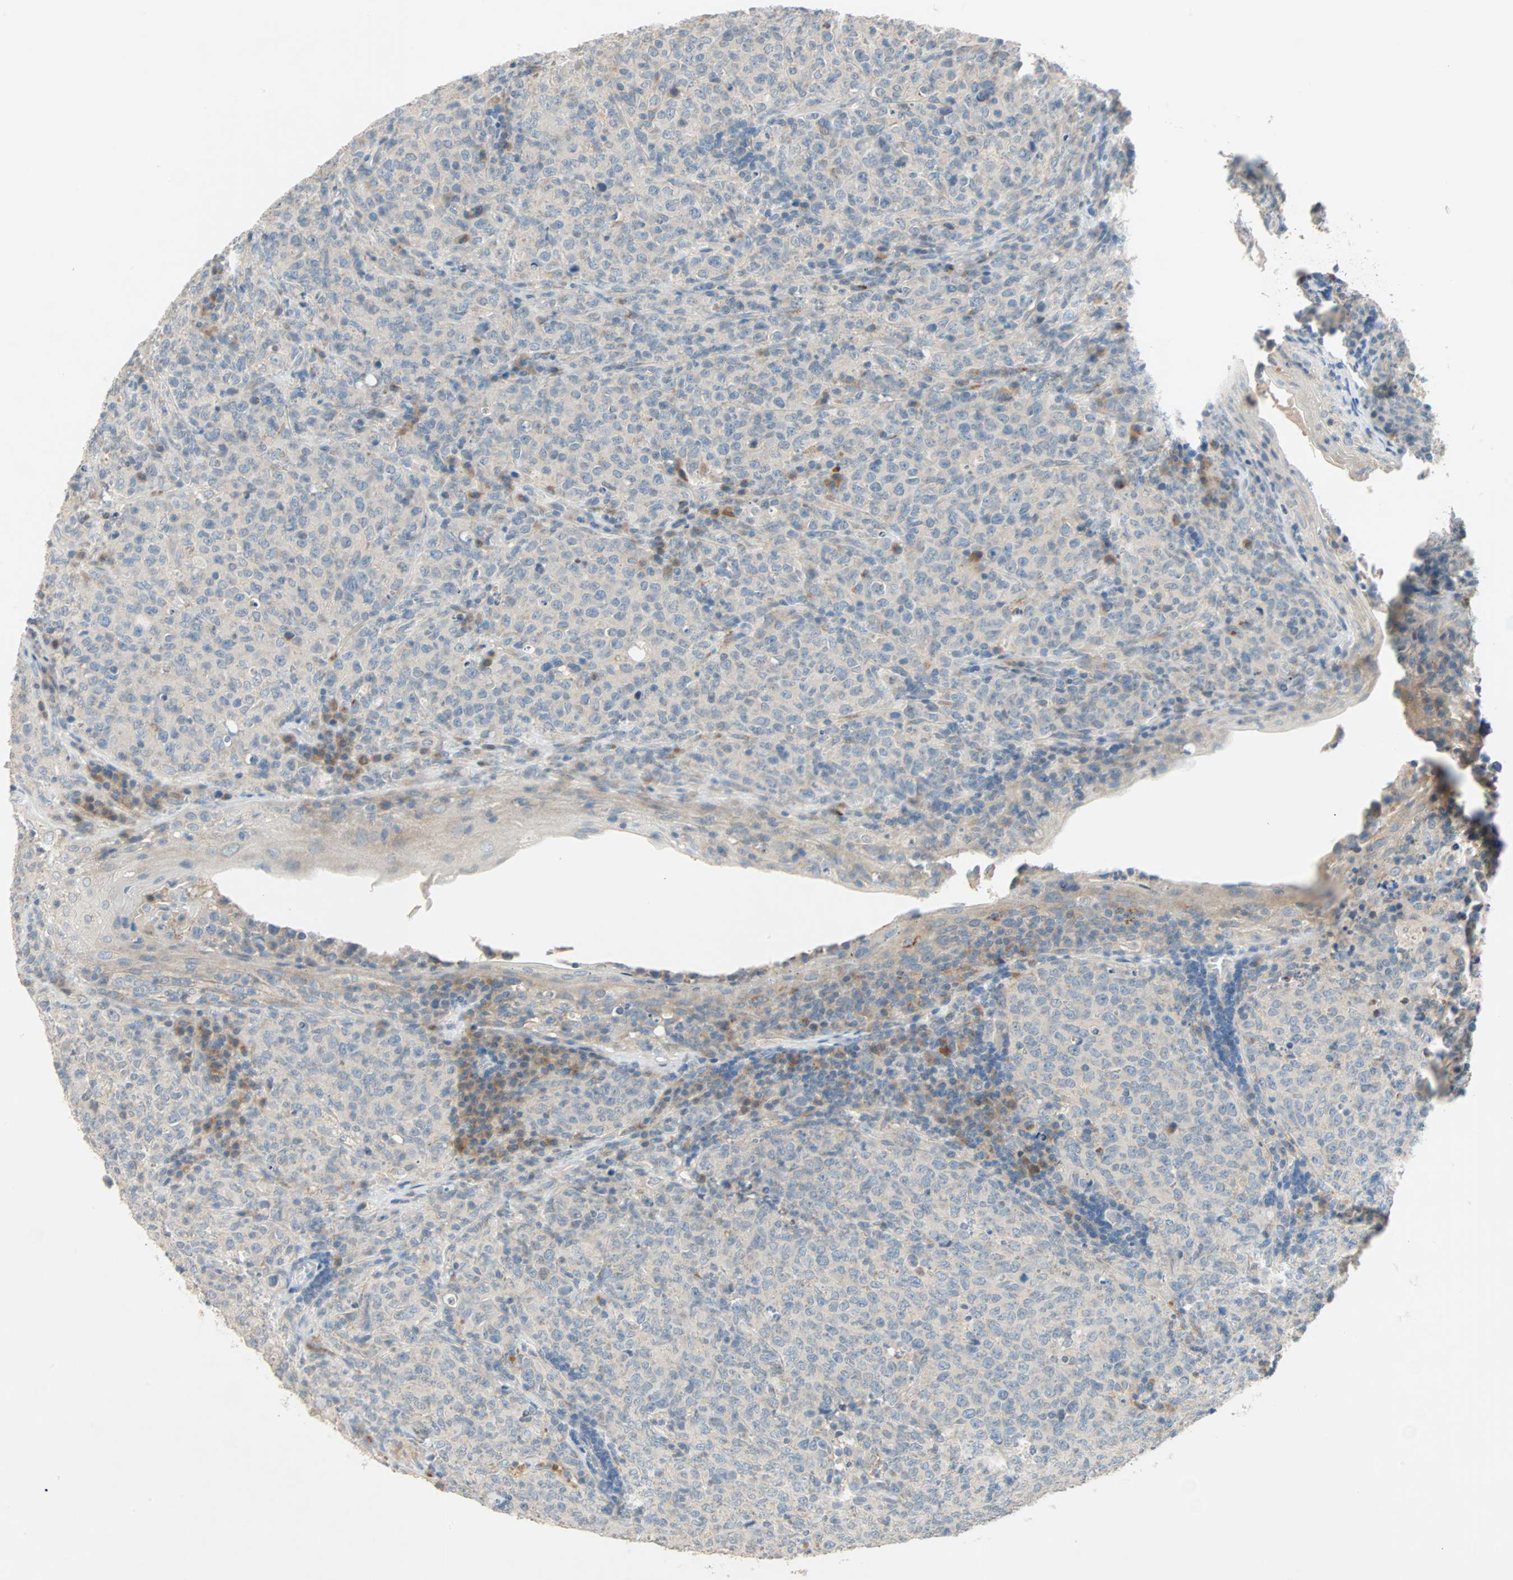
{"staining": {"intensity": "weak", "quantity": "25%-75%", "location": "cytoplasmic/membranous"}, "tissue": "lymphoma", "cell_type": "Tumor cells", "image_type": "cancer", "snomed": [{"axis": "morphology", "description": "Malignant lymphoma, non-Hodgkin's type, High grade"}, {"axis": "topography", "description": "Tonsil"}], "caption": "A high-resolution histopathology image shows immunohistochemistry staining of malignant lymphoma, non-Hodgkin's type (high-grade), which reveals weak cytoplasmic/membranous staining in approximately 25%-75% of tumor cells.", "gene": "XYLT1", "patient": {"sex": "female", "age": 36}}